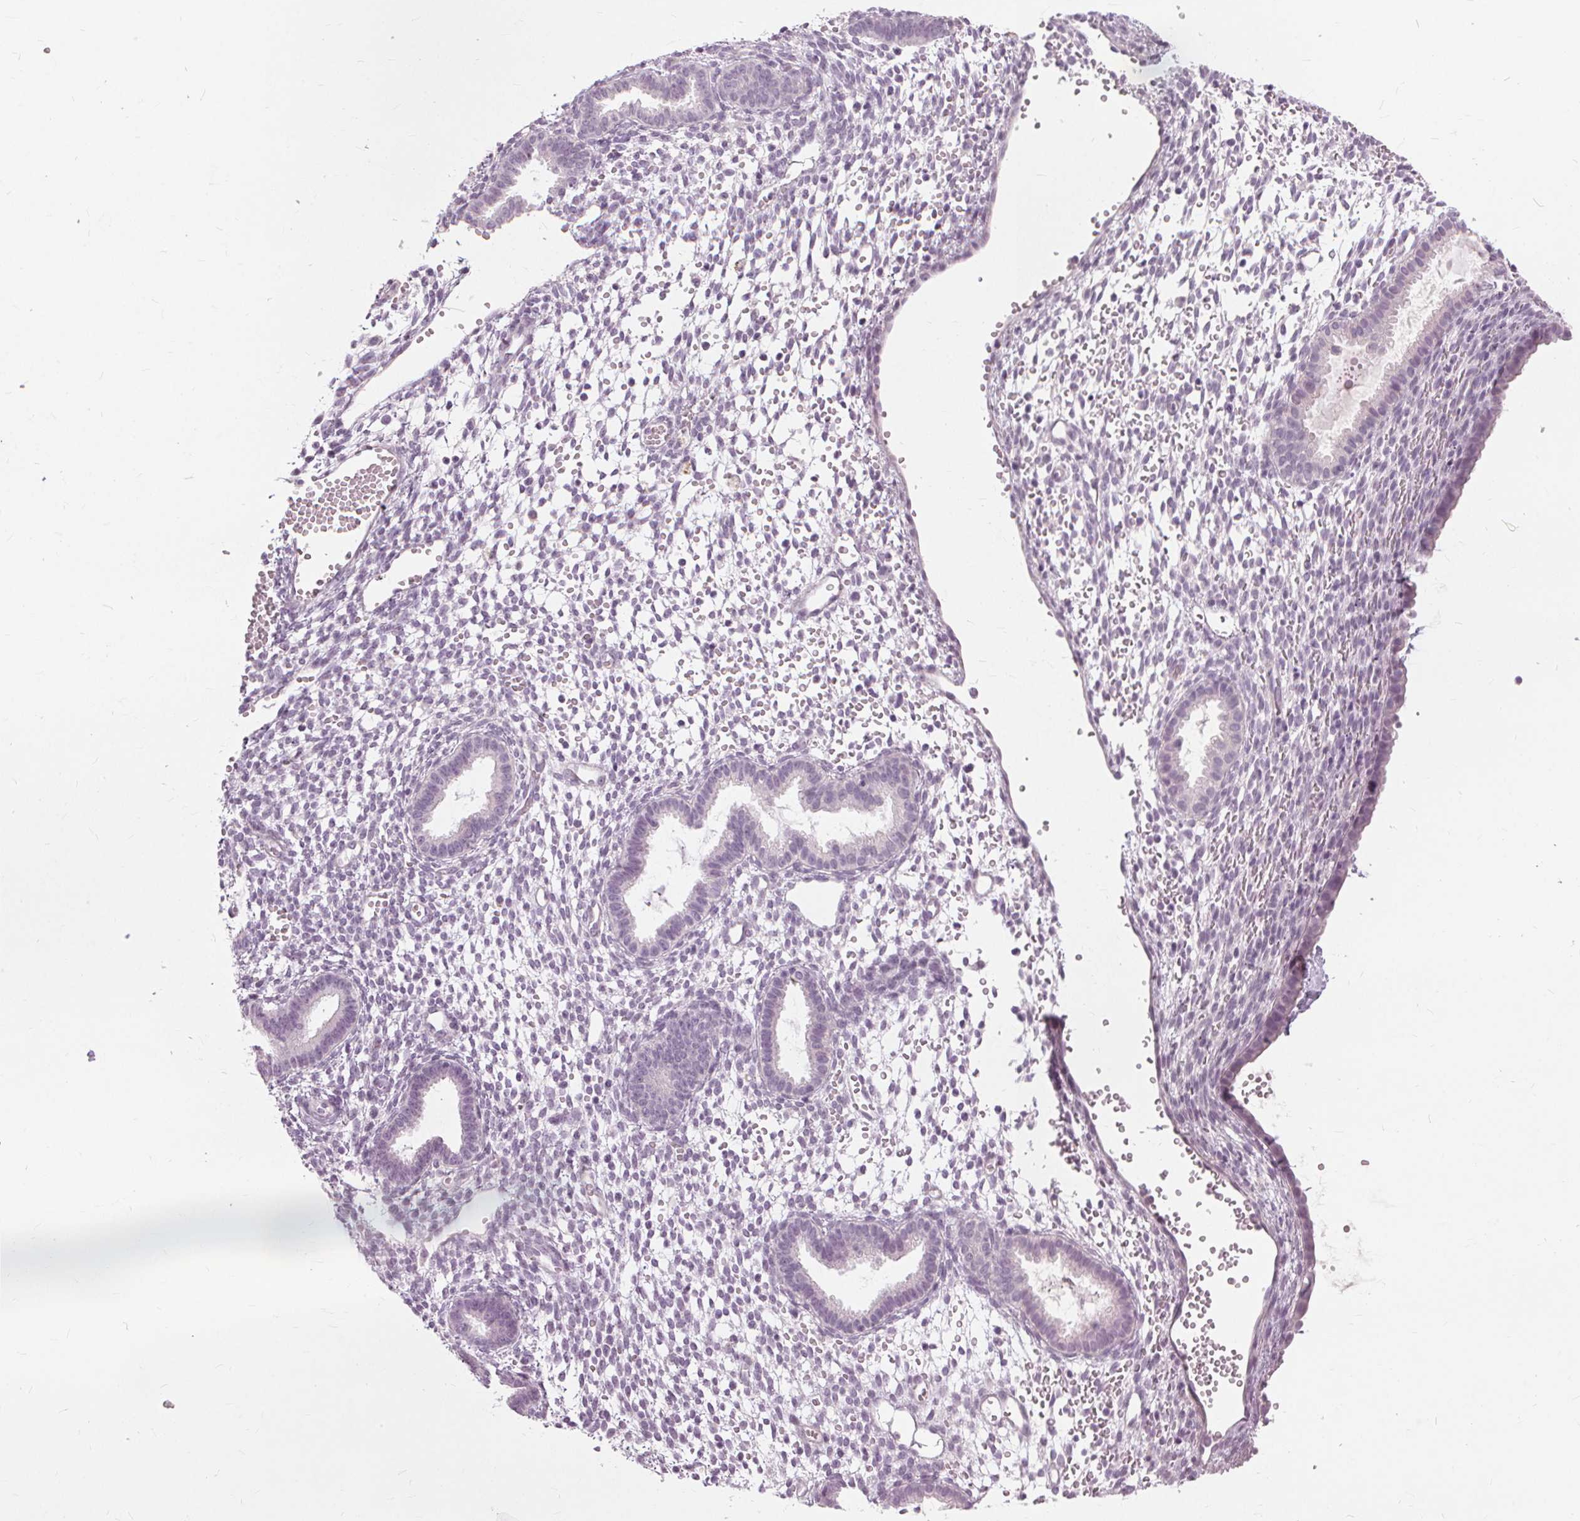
{"staining": {"intensity": "negative", "quantity": "none", "location": "none"}, "tissue": "endometrium", "cell_type": "Cells in endometrial stroma", "image_type": "normal", "snomed": [{"axis": "morphology", "description": "Normal tissue, NOS"}, {"axis": "topography", "description": "Endometrium"}], "caption": "A micrograph of endometrium stained for a protein demonstrates no brown staining in cells in endometrial stroma. (DAB (3,3'-diaminobenzidine) immunohistochemistry (IHC) visualized using brightfield microscopy, high magnification).", "gene": "SFTPD", "patient": {"sex": "female", "age": 36}}